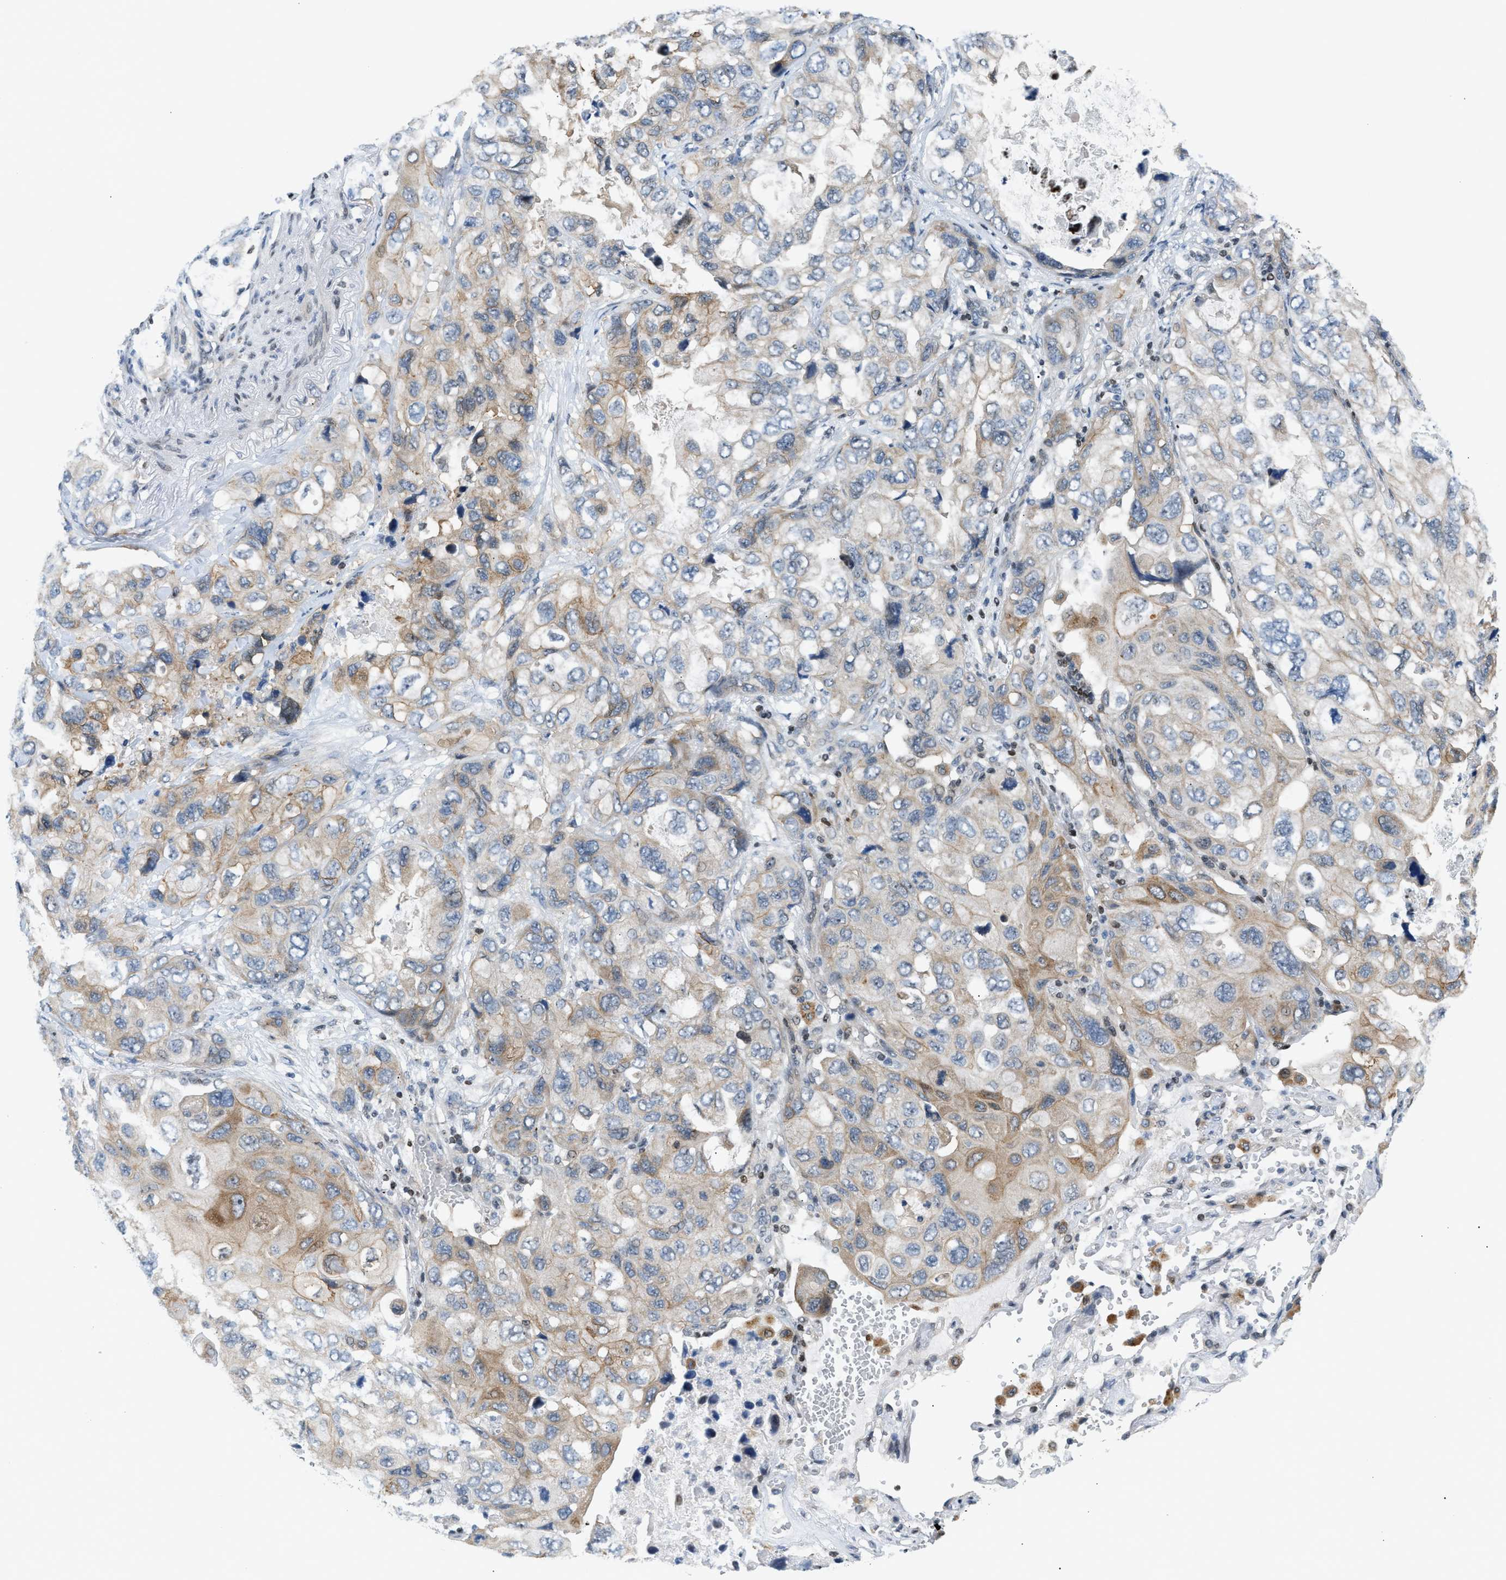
{"staining": {"intensity": "moderate", "quantity": "<25%", "location": "cytoplasmic/membranous"}, "tissue": "lung cancer", "cell_type": "Tumor cells", "image_type": "cancer", "snomed": [{"axis": "morphology", "description": "Squamous cell carcinoma, NOS"}, {"axis": "topography", "description": "Lung"}], "caption": "This is an image of immunohistochemistry staining of lung cancer (squamous cell carcinoma), which shows moderate staining in the cytoplasmic/membranous of tumor cells.", "gene": "NPS", "patient": {"sex": "female", "age": 73}}